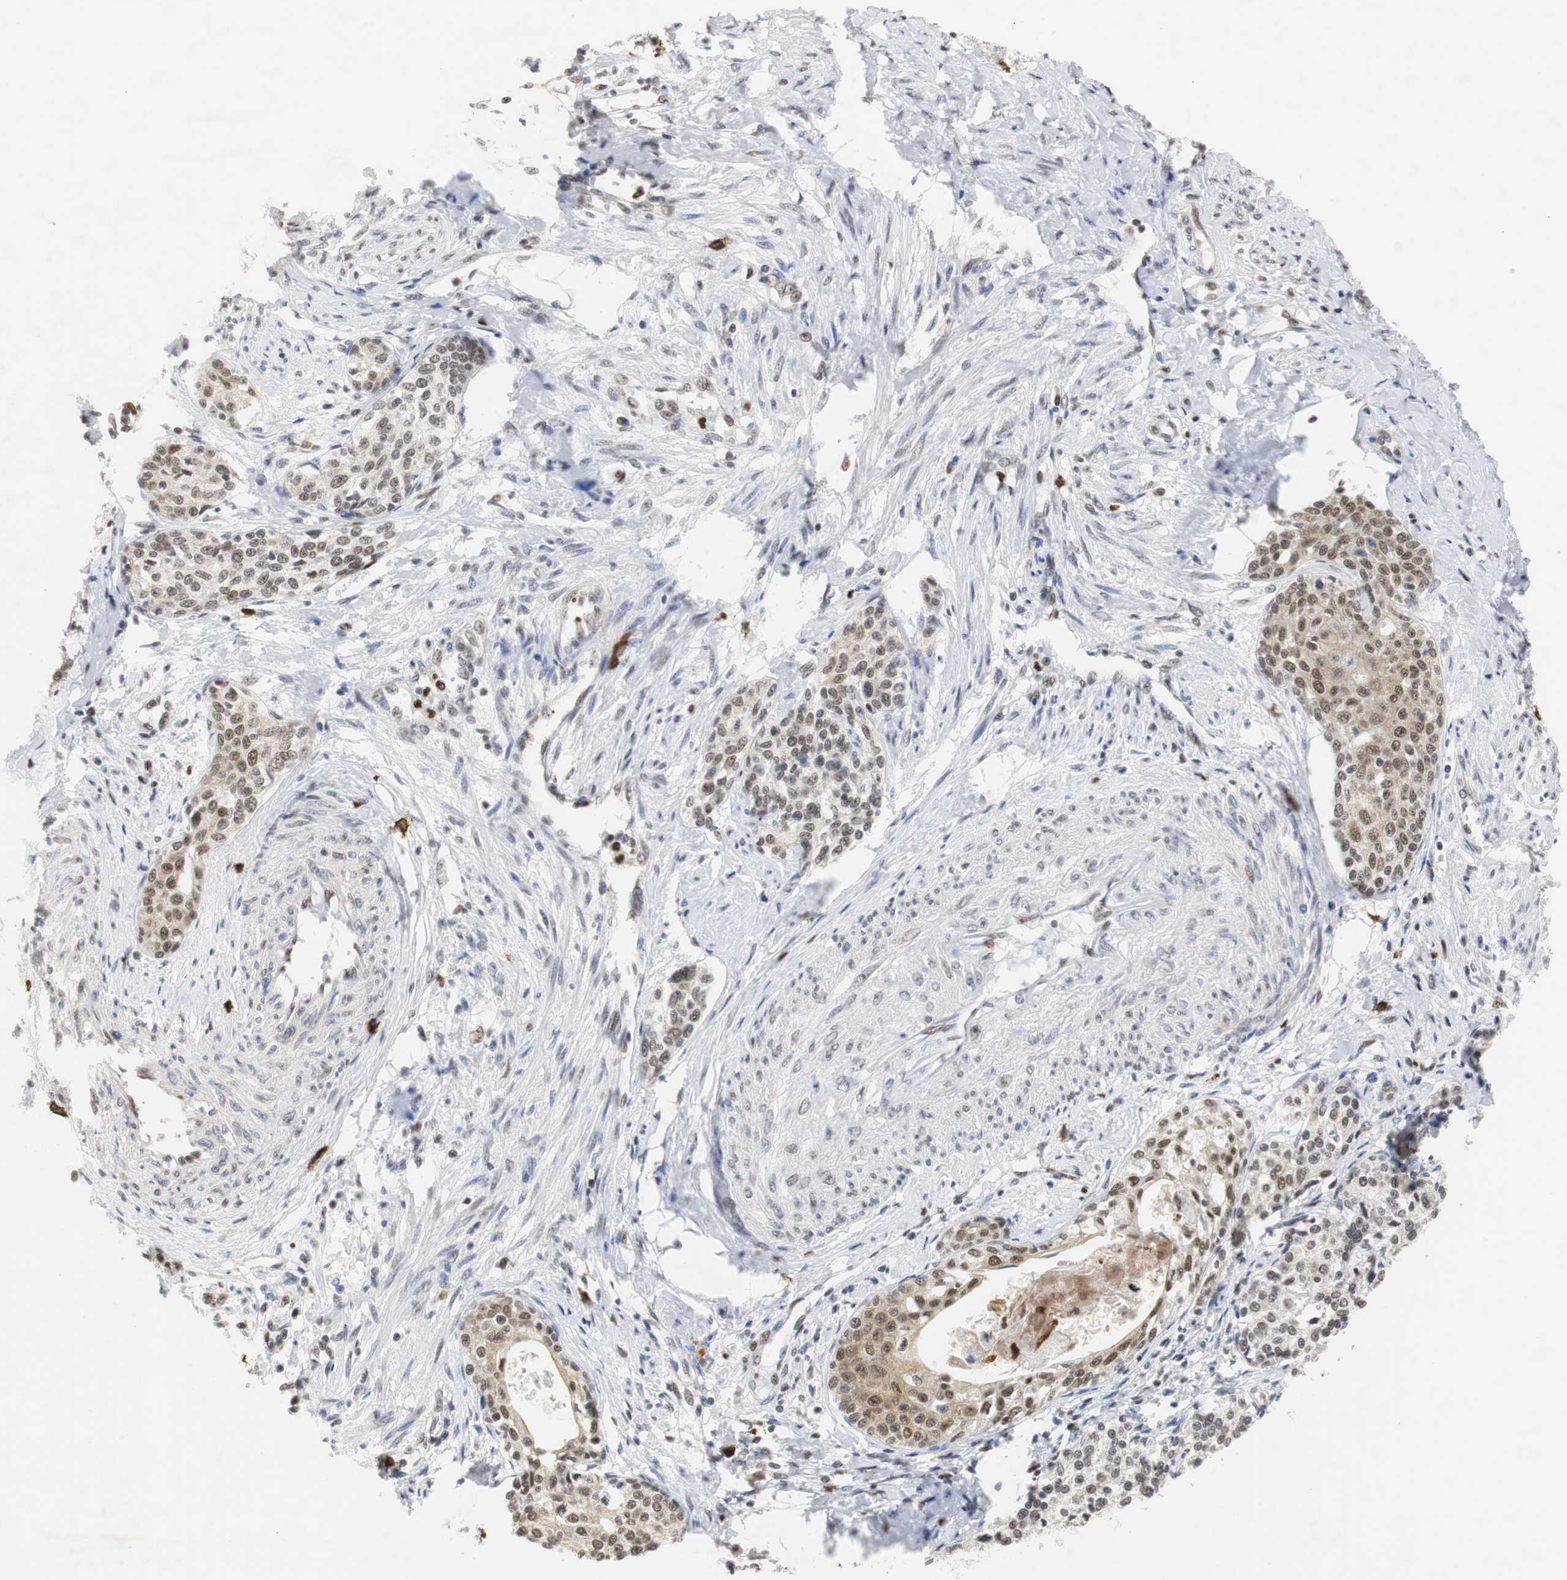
{"staining": {"intensity": "weak", "quantity": "25%-75%", "location": "nuclear"}, "tissue": "cervical cancer", "cell_type": "Tumor cells", "image_type": "cancer", "snomed": [{"axis": "morphology", "description": "Squamous cell carcinoma, NOS"}, {"axis": "morphology", "description": "Adenocarcinoma, NOS"}, {"axis": "topography", "description": "Cervix"}], "caption": "There is low levels of weak nuclear expression in tumor cells of cervical cancer, as demonstrated by immunohistochemical staining (brown color).", "gene": "ZFC3H1", "patient": {"sex": "female", "age": 52}}